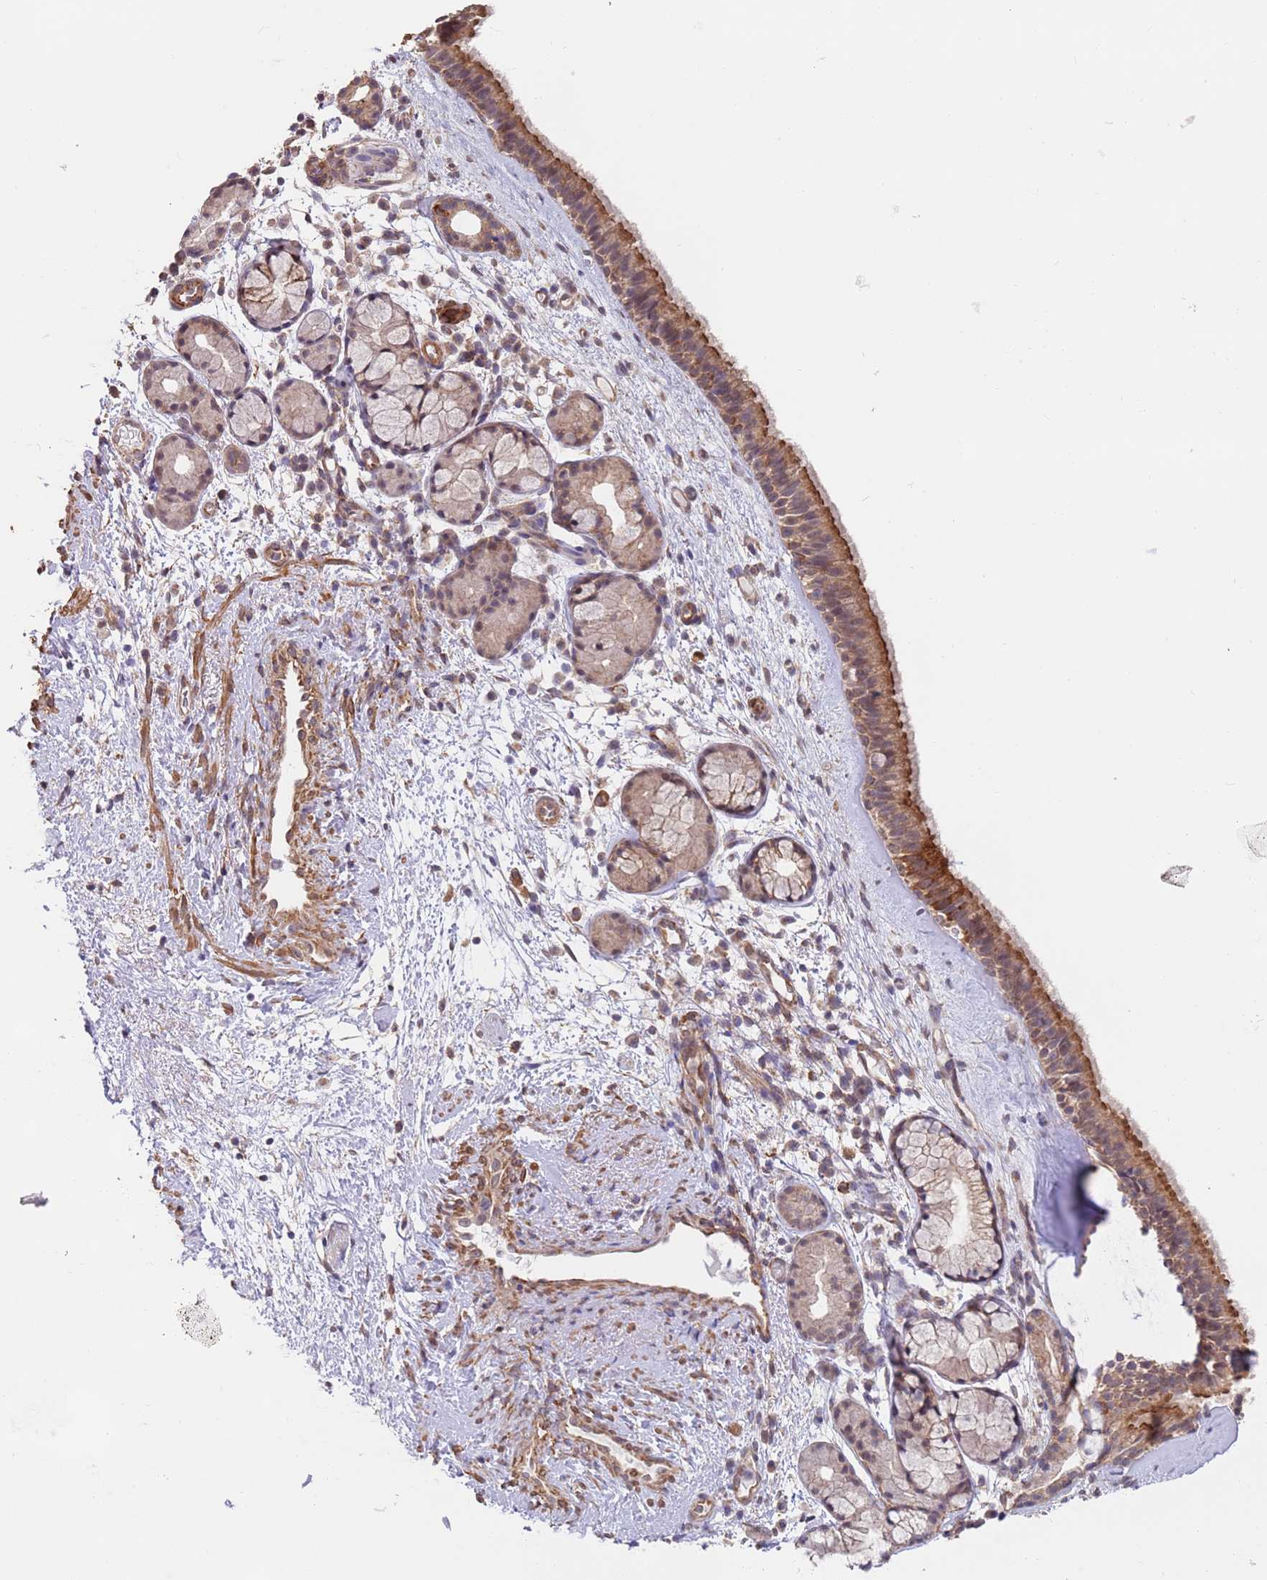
{"staining": {"intensity": "moderate", "quantity": ">75%", "location": "cytoplasmic/membranous"}, "tissue": "nasopharynx", "cell_type": "Respiratory epithelial cells", "image_type": "normal", "snomed": [{"axis": "morphology", "description": "Normal tissue, NOS"}, {"axis": "topography", "description": "Nasopharynx"}], "caption": "Immunohistochemical staining of normal nasopharynx exhibits medium levels of moderate cytoplasmic/membranous staining in about >75% of respiratory epithelial cells. The staining was performed using DAB to visualize the protein expression in brown, while the nuclei were stained in blue with hematoxylin (Magnification: 20x).", "gene": "UQCC3", "patient": {"sex": "female", "age": 81}}